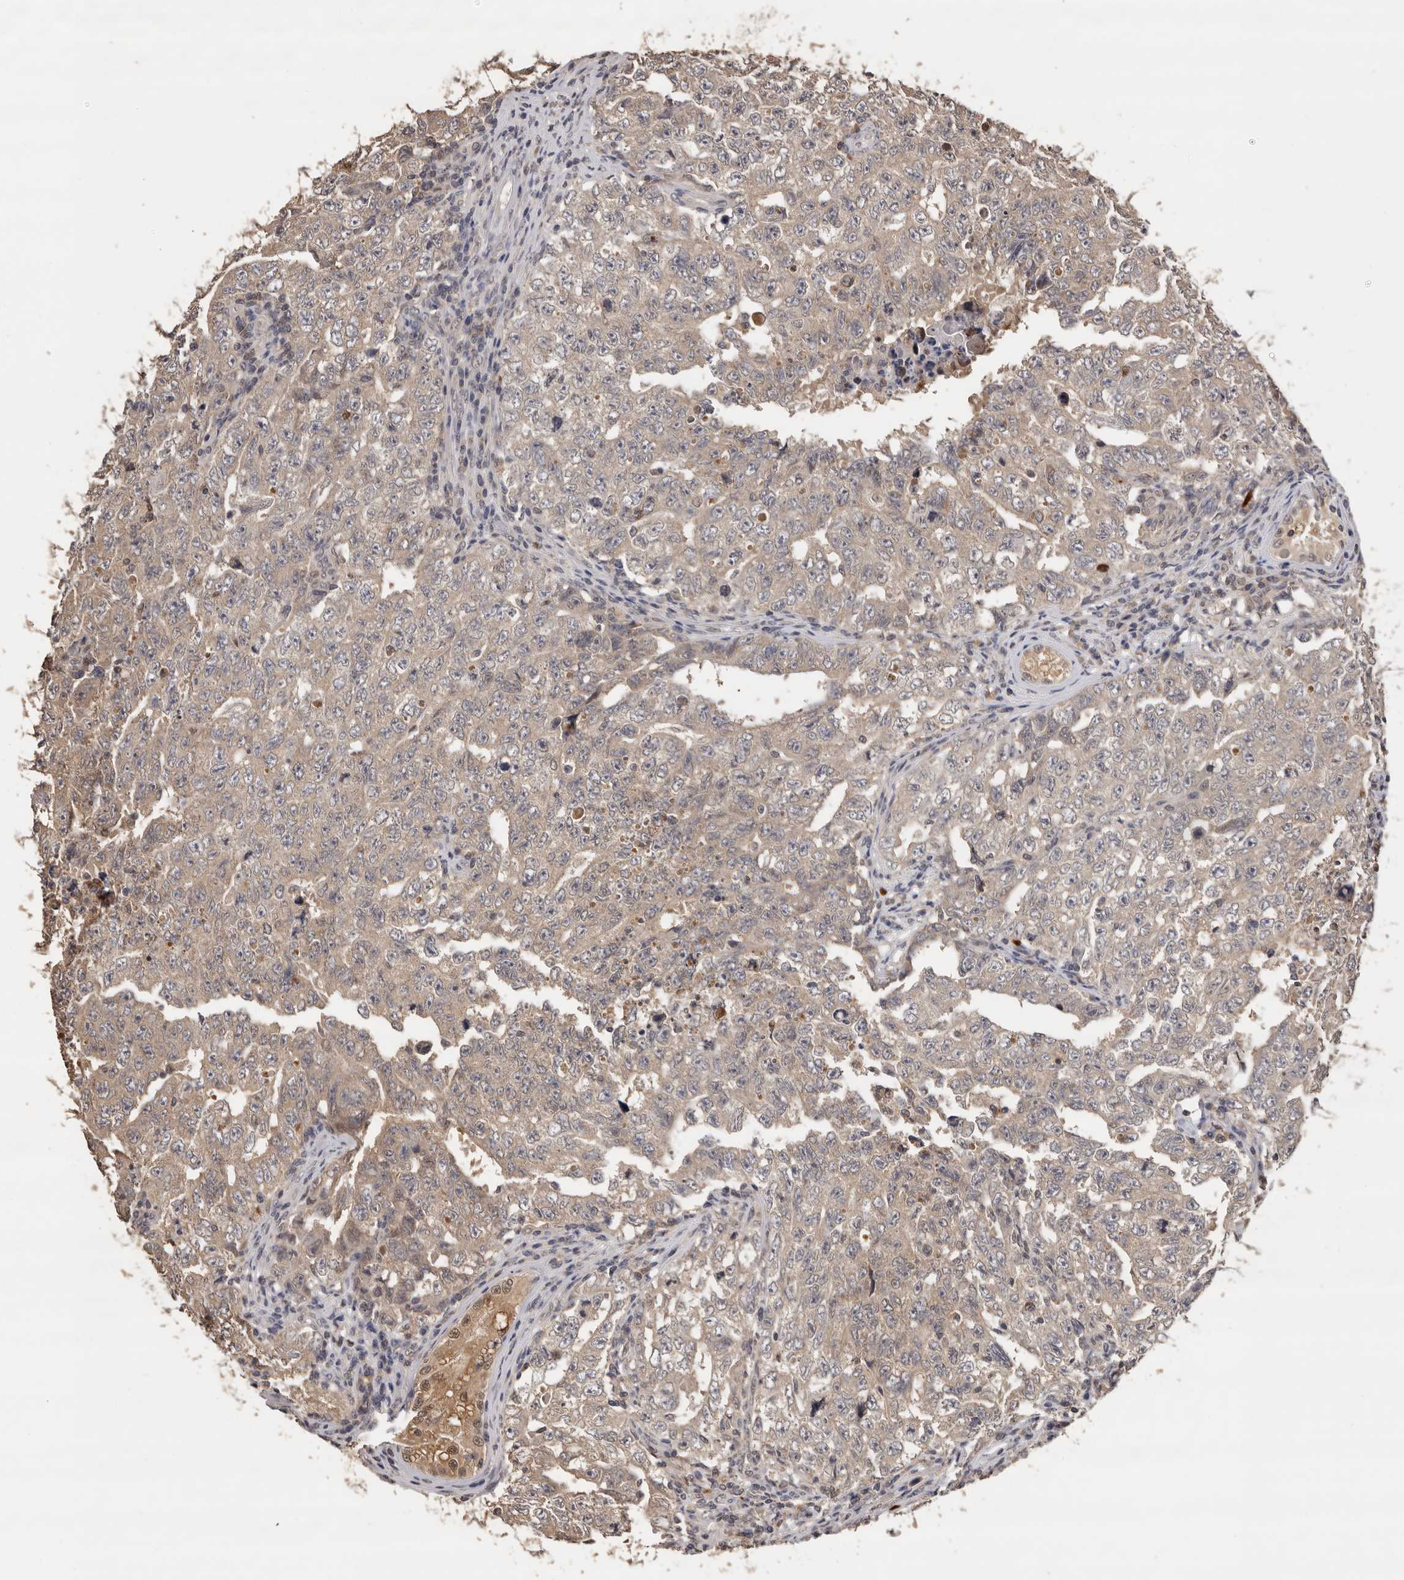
{"staining": {"intensity": "moderate", "quantity": "25%-75%", "location": "cytoplasmic/membranous"}, "tissue": "testis cancer", "cell_type": "Tumor cells", "image_type": "cancer", "snomed": [{"axis": "morphology", "description": "Carcinoma, Embryonal, NOS"}, {"axis": "topography", "description": "Testis"}], "caption": "Immunohistochemical staining of human embryonal carcinoma (testis) exhibits medium levels of moderate cytoplasmic/membranous protein expression in approximately 25%-75% of tumor cells. (IHC, brightfield microscopy, high magnification).", "gene": "KIF2B", "patient": {"sex": "male", "age": 26}}